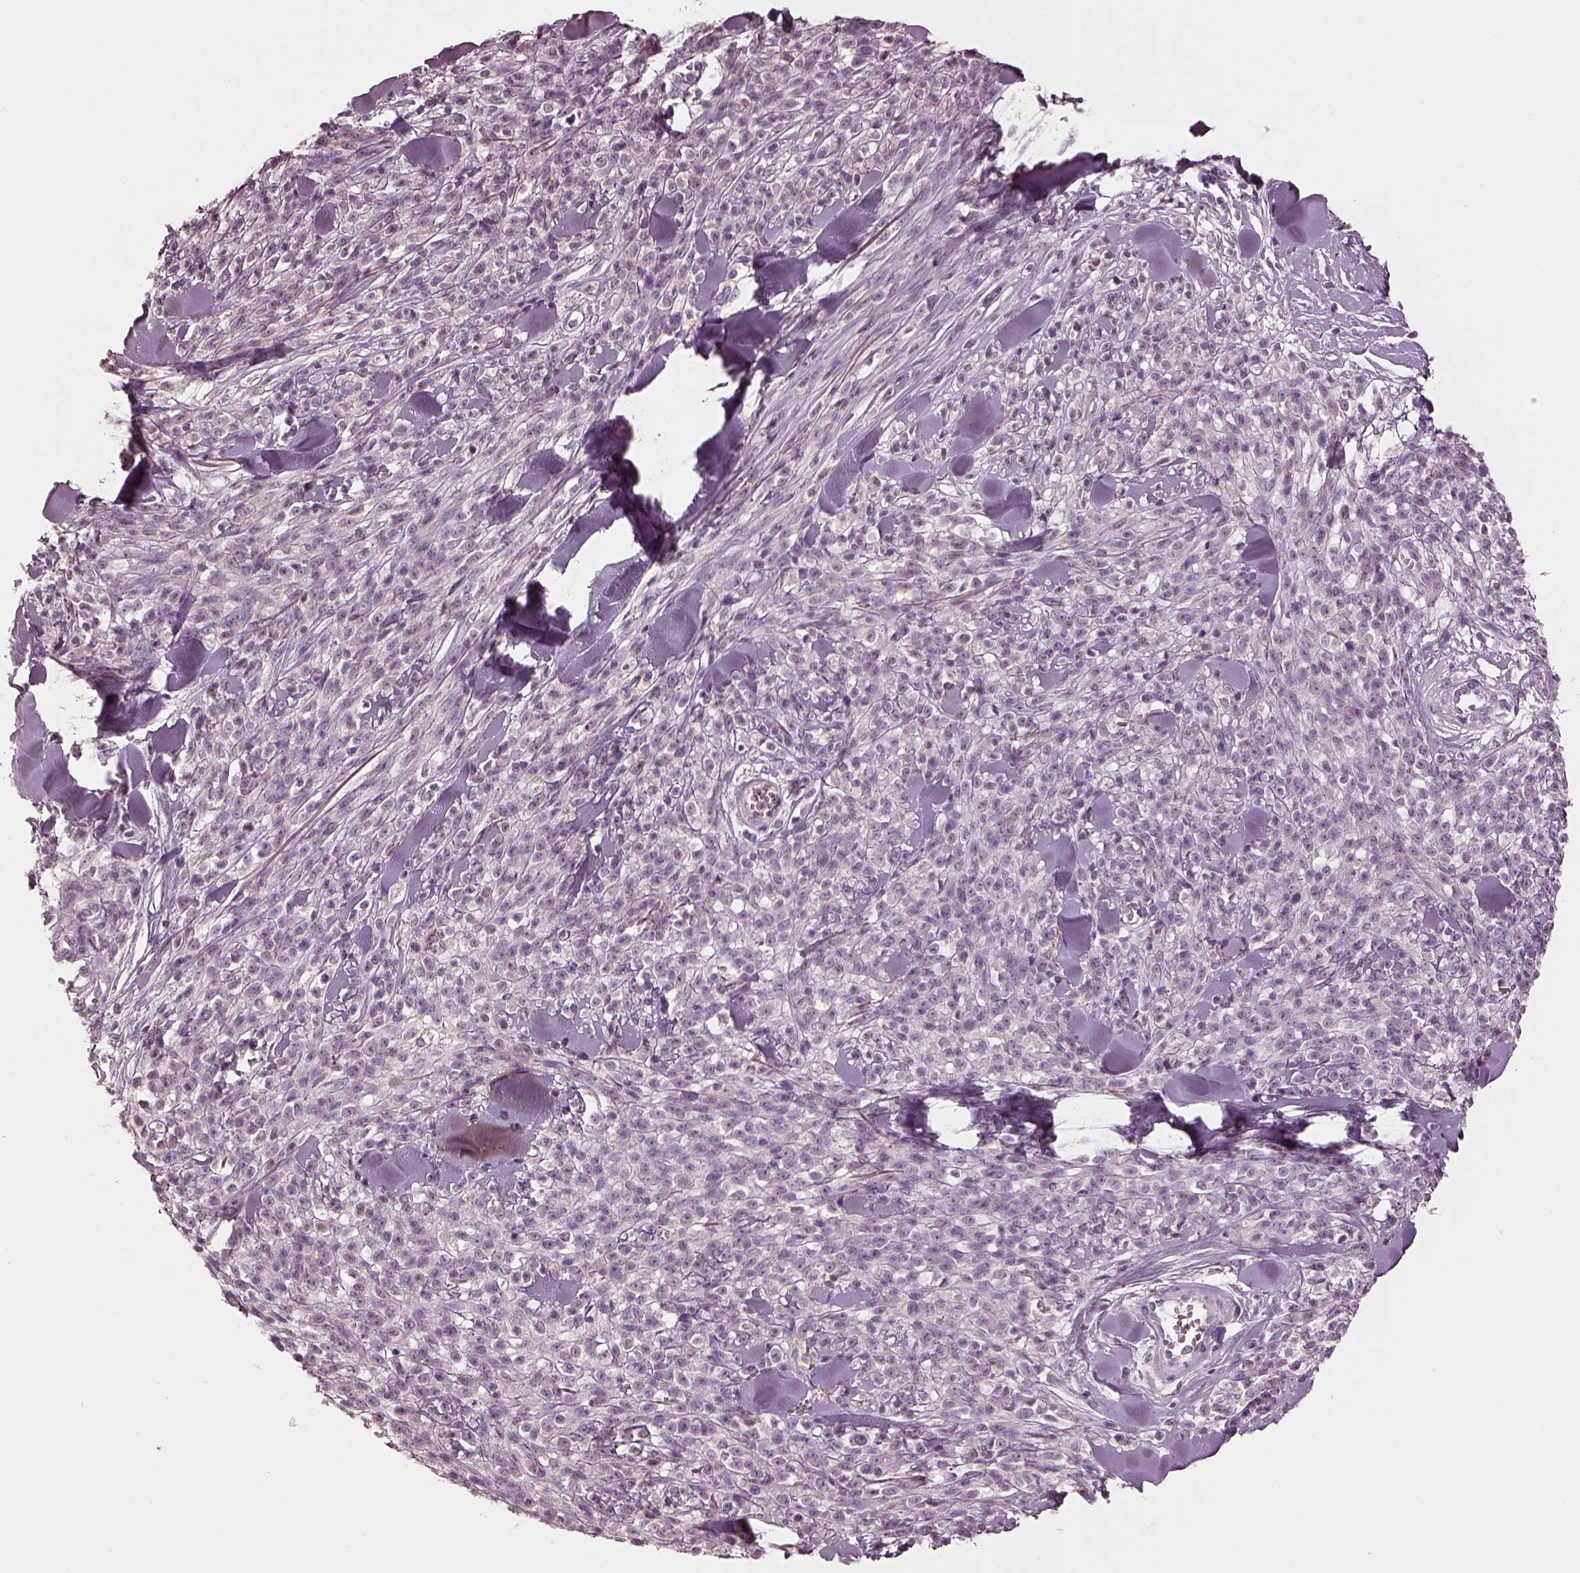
{"staining": {"intensity": "negative", "quantity": "none", "location": "none"}, "tissue": "melanoma", "cell_type": "Tumor cells", "image_type": "cancer", "snomed": [{"axis": "morphology", "description": "Malignant melanoma, NOS"}, {"axis": "topography", "description": "Skin"}, {"axis": "topography", "description": "Skin of trunk"}], "caption": "A high-resolution micrograph shows IHC staining of melanoma, which exhibits no significant expression in tumor cells.", "gene": "MIA", "patient": {"sex": "male", "age": 74}}